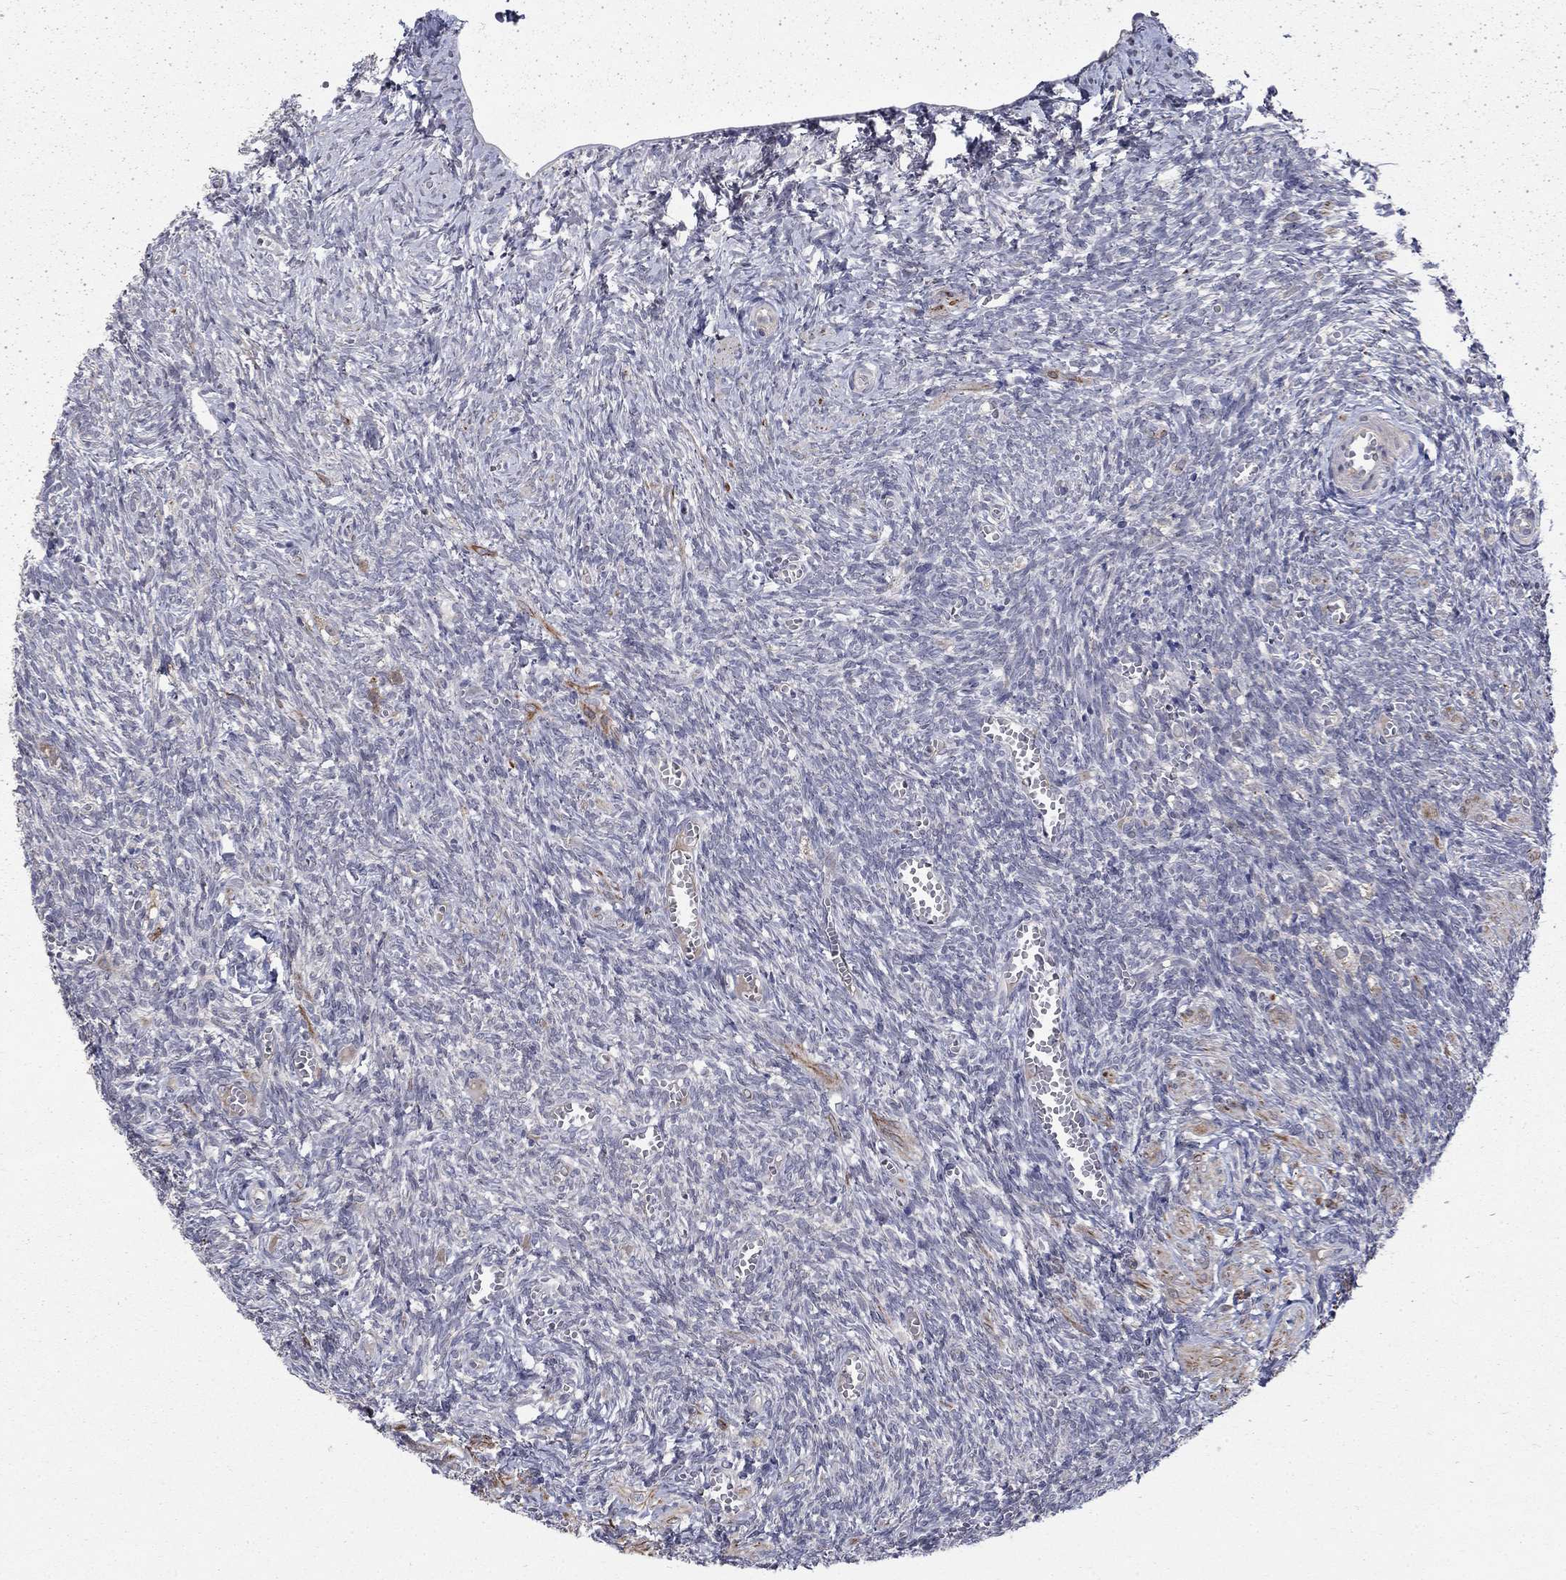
{"staining": {"intensity": "weak", "quantity": "<25%", "location": "cytoplasmic/membranous"}, "tissue": "ovary", "cell_type": "Follicle cells", "image_type": "normal", "snomed": [{"axis": "morphology", "description": "Normal tissue, NOS"}, {"axis": "topography", "description": "Ovary"}], "caption": "Follicle cells show no significant protein expression in normal ovary. The staining is performed using DAB brown chromogen with nuclei counter-stained in using hematoxylin.", "gene": "FAM3B", "patient": {"sex": "female", "age": 43}}